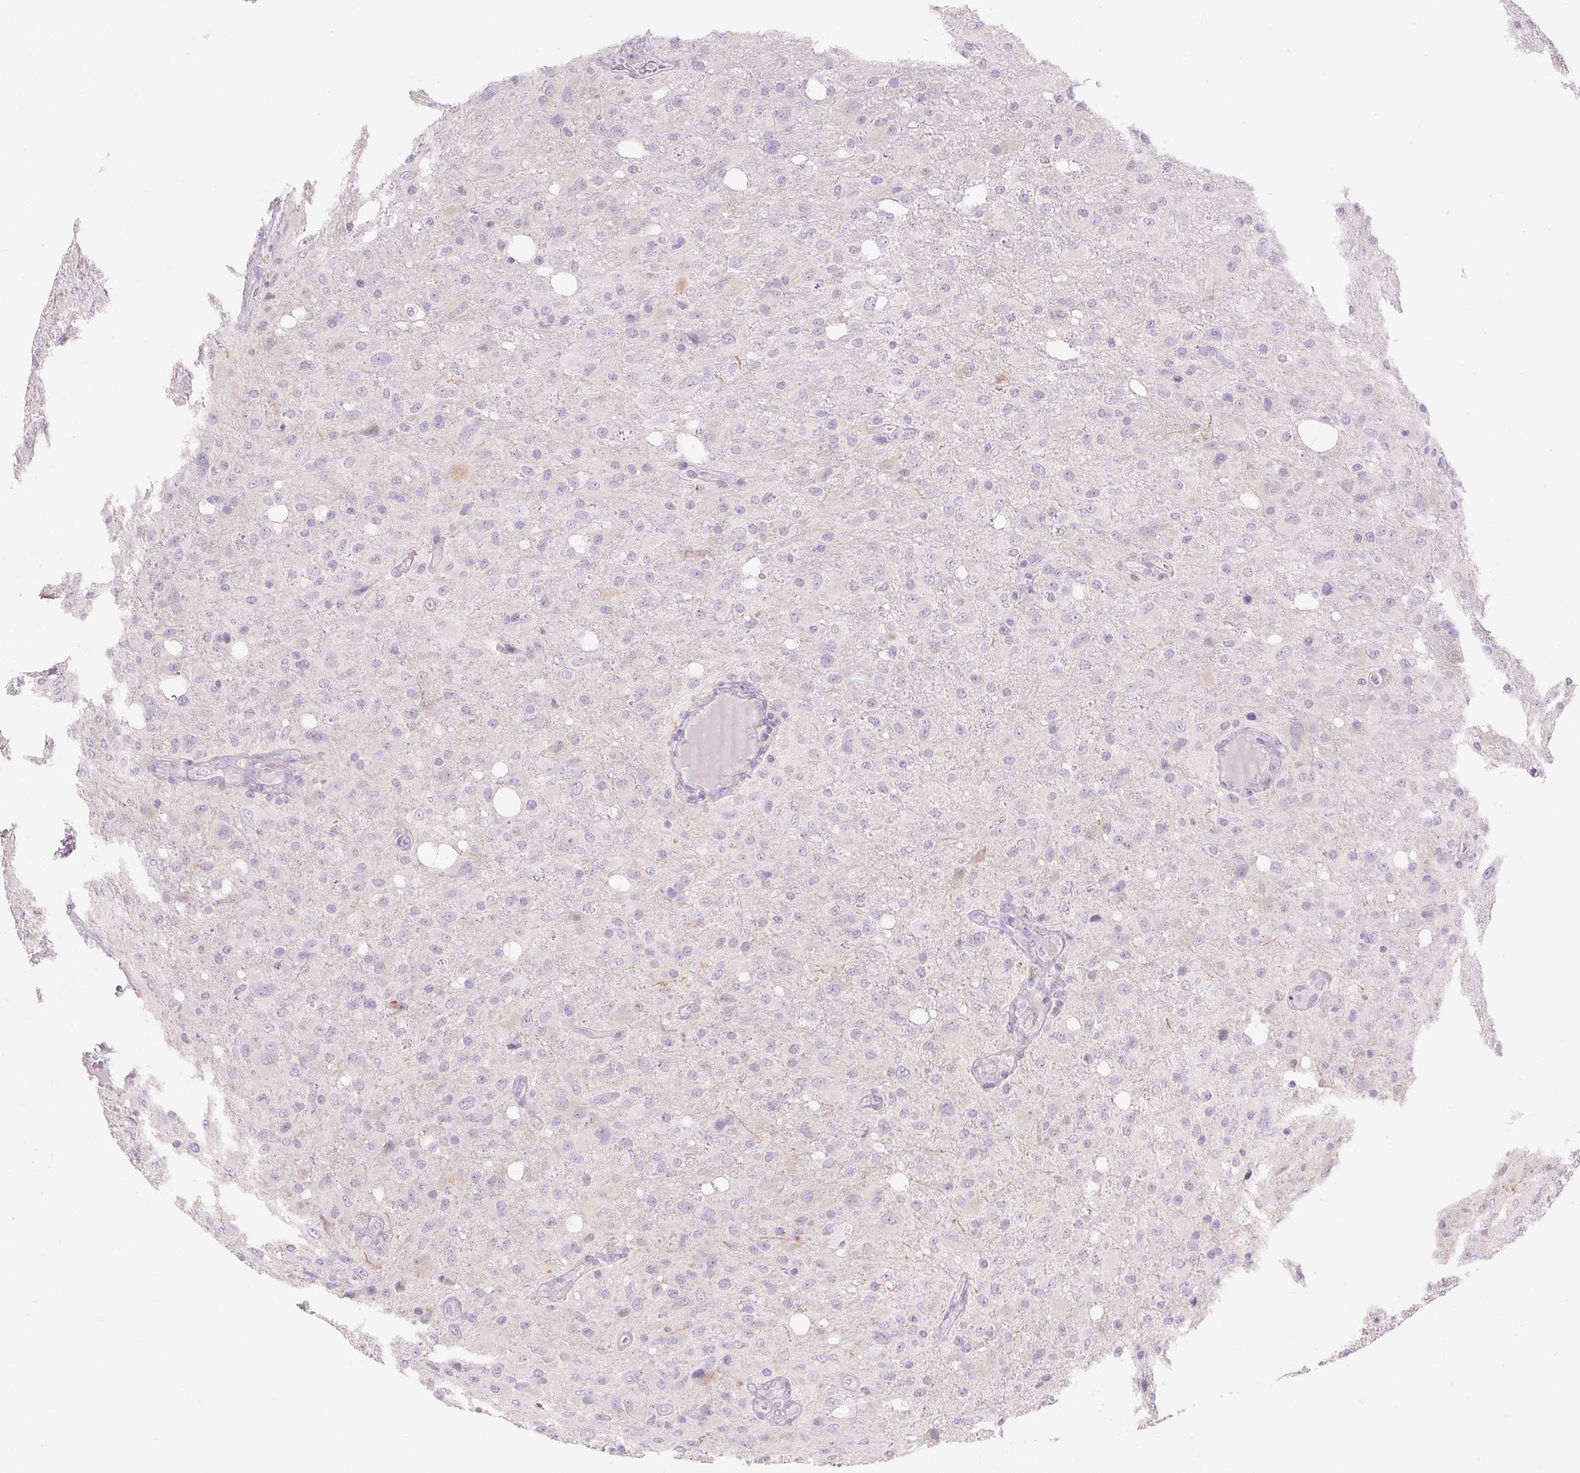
{"staining": {"intensity": "negative", "quantity": "none", "location": "none"}, "tissue": "glioma", "cell_type": "Tumor cells", "image_type": "cancer", "snomed": [{"axis": "morphology", "description": "Glioma, malignant, High grade"}, {"axis": "topography", "description": "Brain"}], "caption": "IHC histopathology image of neoplastic tissue: human malignant glioma (high-grade) stained with DAB (3,3'-diaminobenzidine) reveals no significant protein expression in tumor cells.", "gene": "KCNE2", "patient": {"sex": "male", "age": 53}}